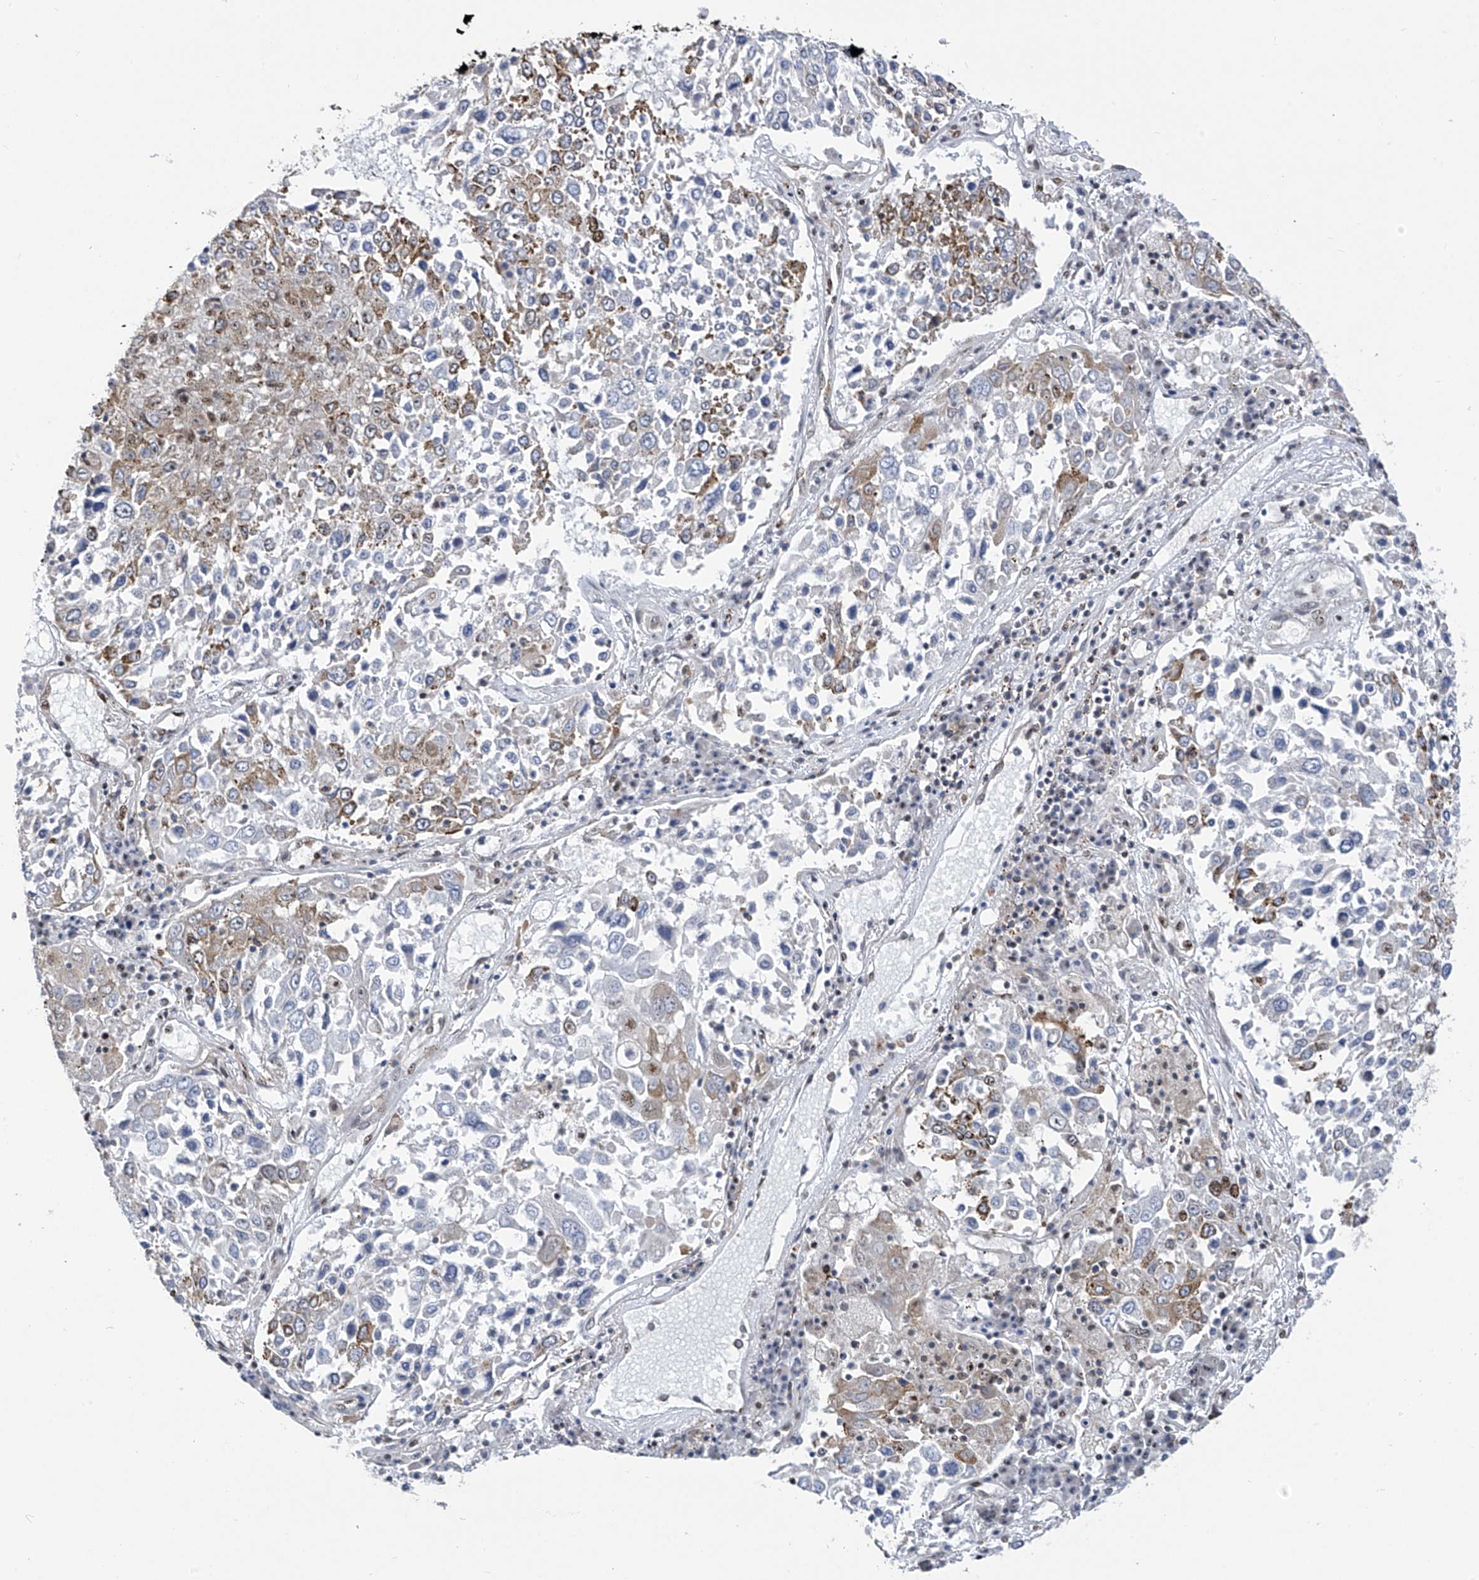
{"staining": {"intensity": "moderate", "quantity": "<25%", "location": "cytoplasmic/membranous"}, "tissue": "lung cancer", "cell_type": "Tumor cells", "image_type": "cancer", "snomed": [{"axis": "morphology", "description": "Squamous cell carcinoma, NOS"}, {"axis": "topography", "description": "Lung"}], "caption": "The image shows a brown stain indicating the presence of a protein in the cytoplasmic/membranous of tumor cells in lung cancer (squamous cell carcinoma).", "gene": "APLF", "patient": {"sex": "male", "age": 65}}